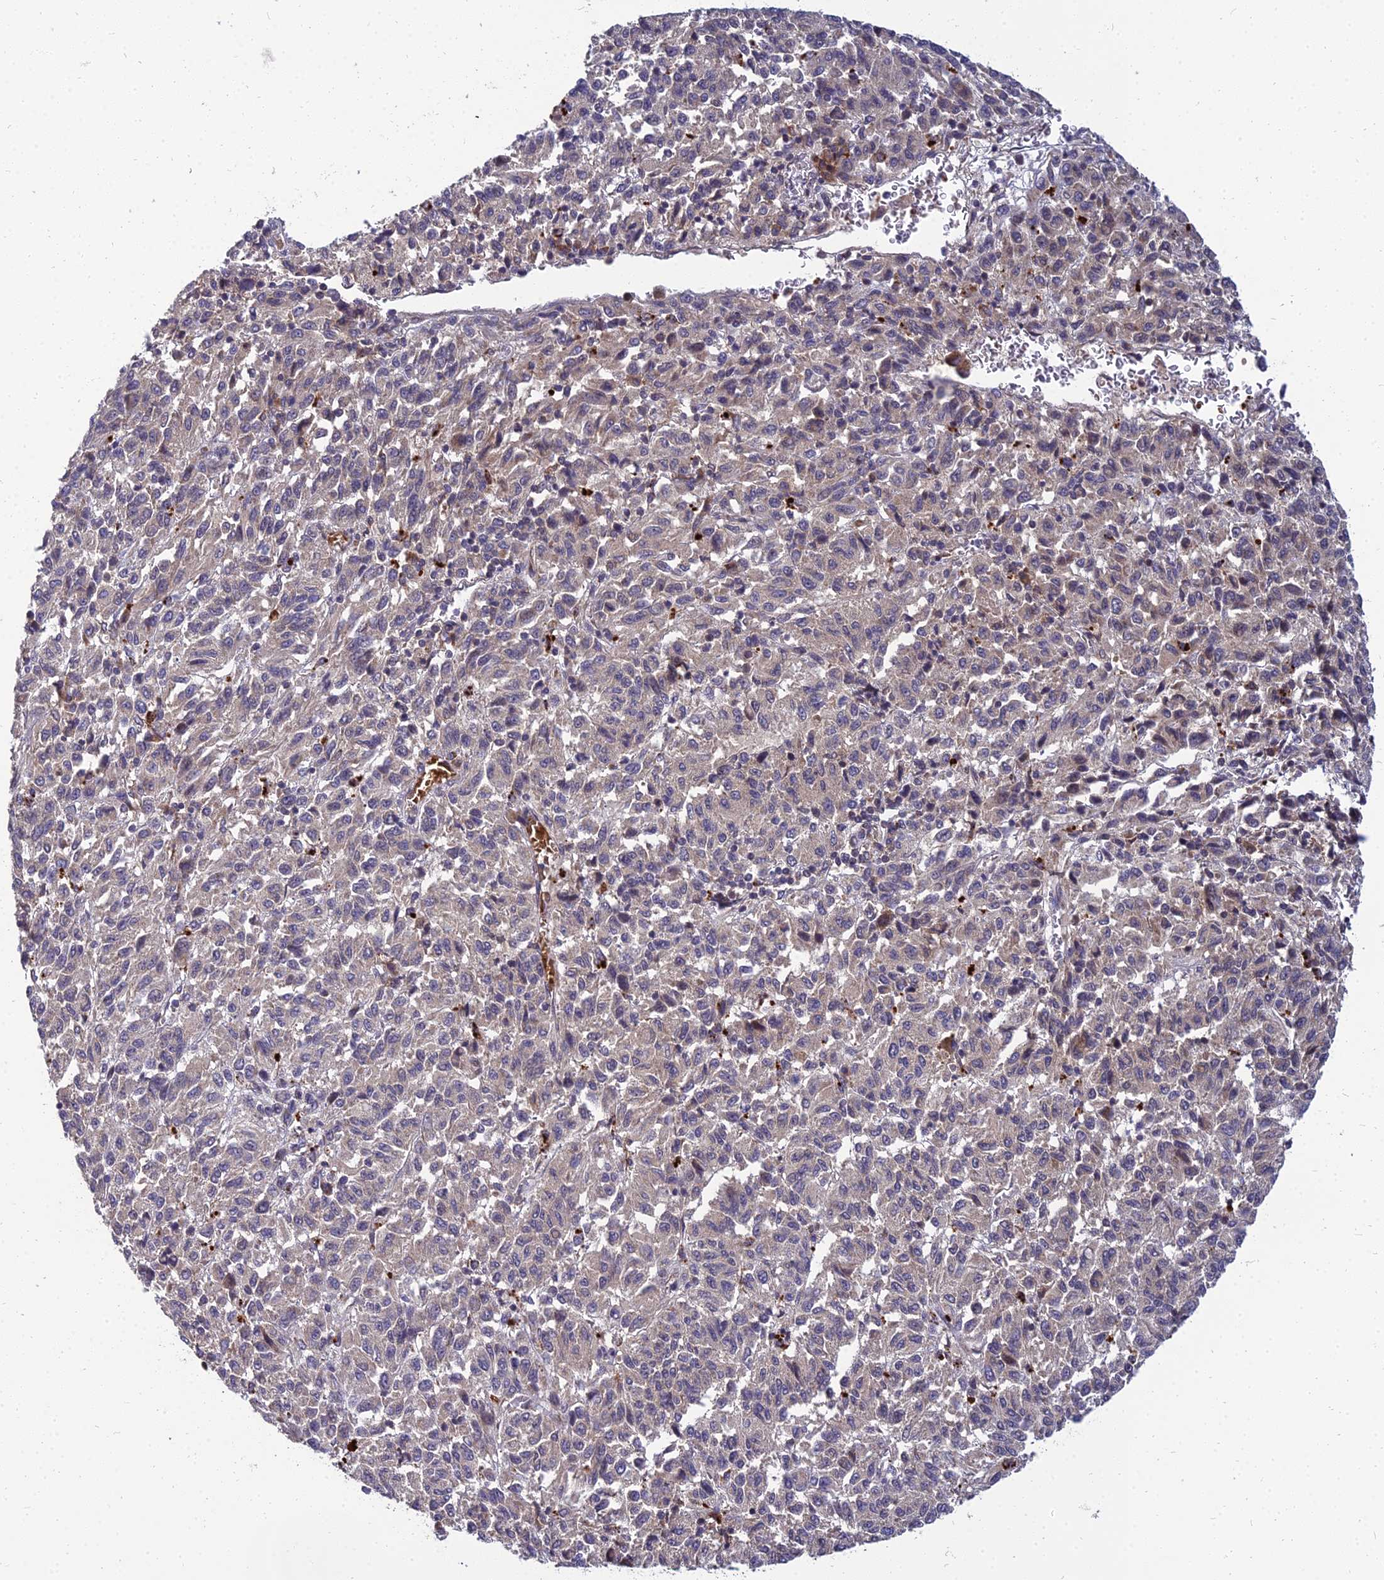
{"staining": {"intensity": "weak", "quantity": "25%-75%", "location": "cytoplasmic/membranous"}, "tissue": "melanoma", "cell_type": "Tumor cells", "image_type": "cancer", "snomed": [{"axis": "morphology", "description": "Malignant melanoma, Metastatic site"}, {"axis": "topography", "description": "Lung"}], "caption": "Tumor cells exhibit low levels of weak cytoplasmic/membranous expression in about 25%-75% of cells in malignant melanoma (metastatic site). (DAB IHC, brown staining for protein, blue staining for nuclei).", "gene": "NPY", "patient": {"sex": "male", "age": 64}}